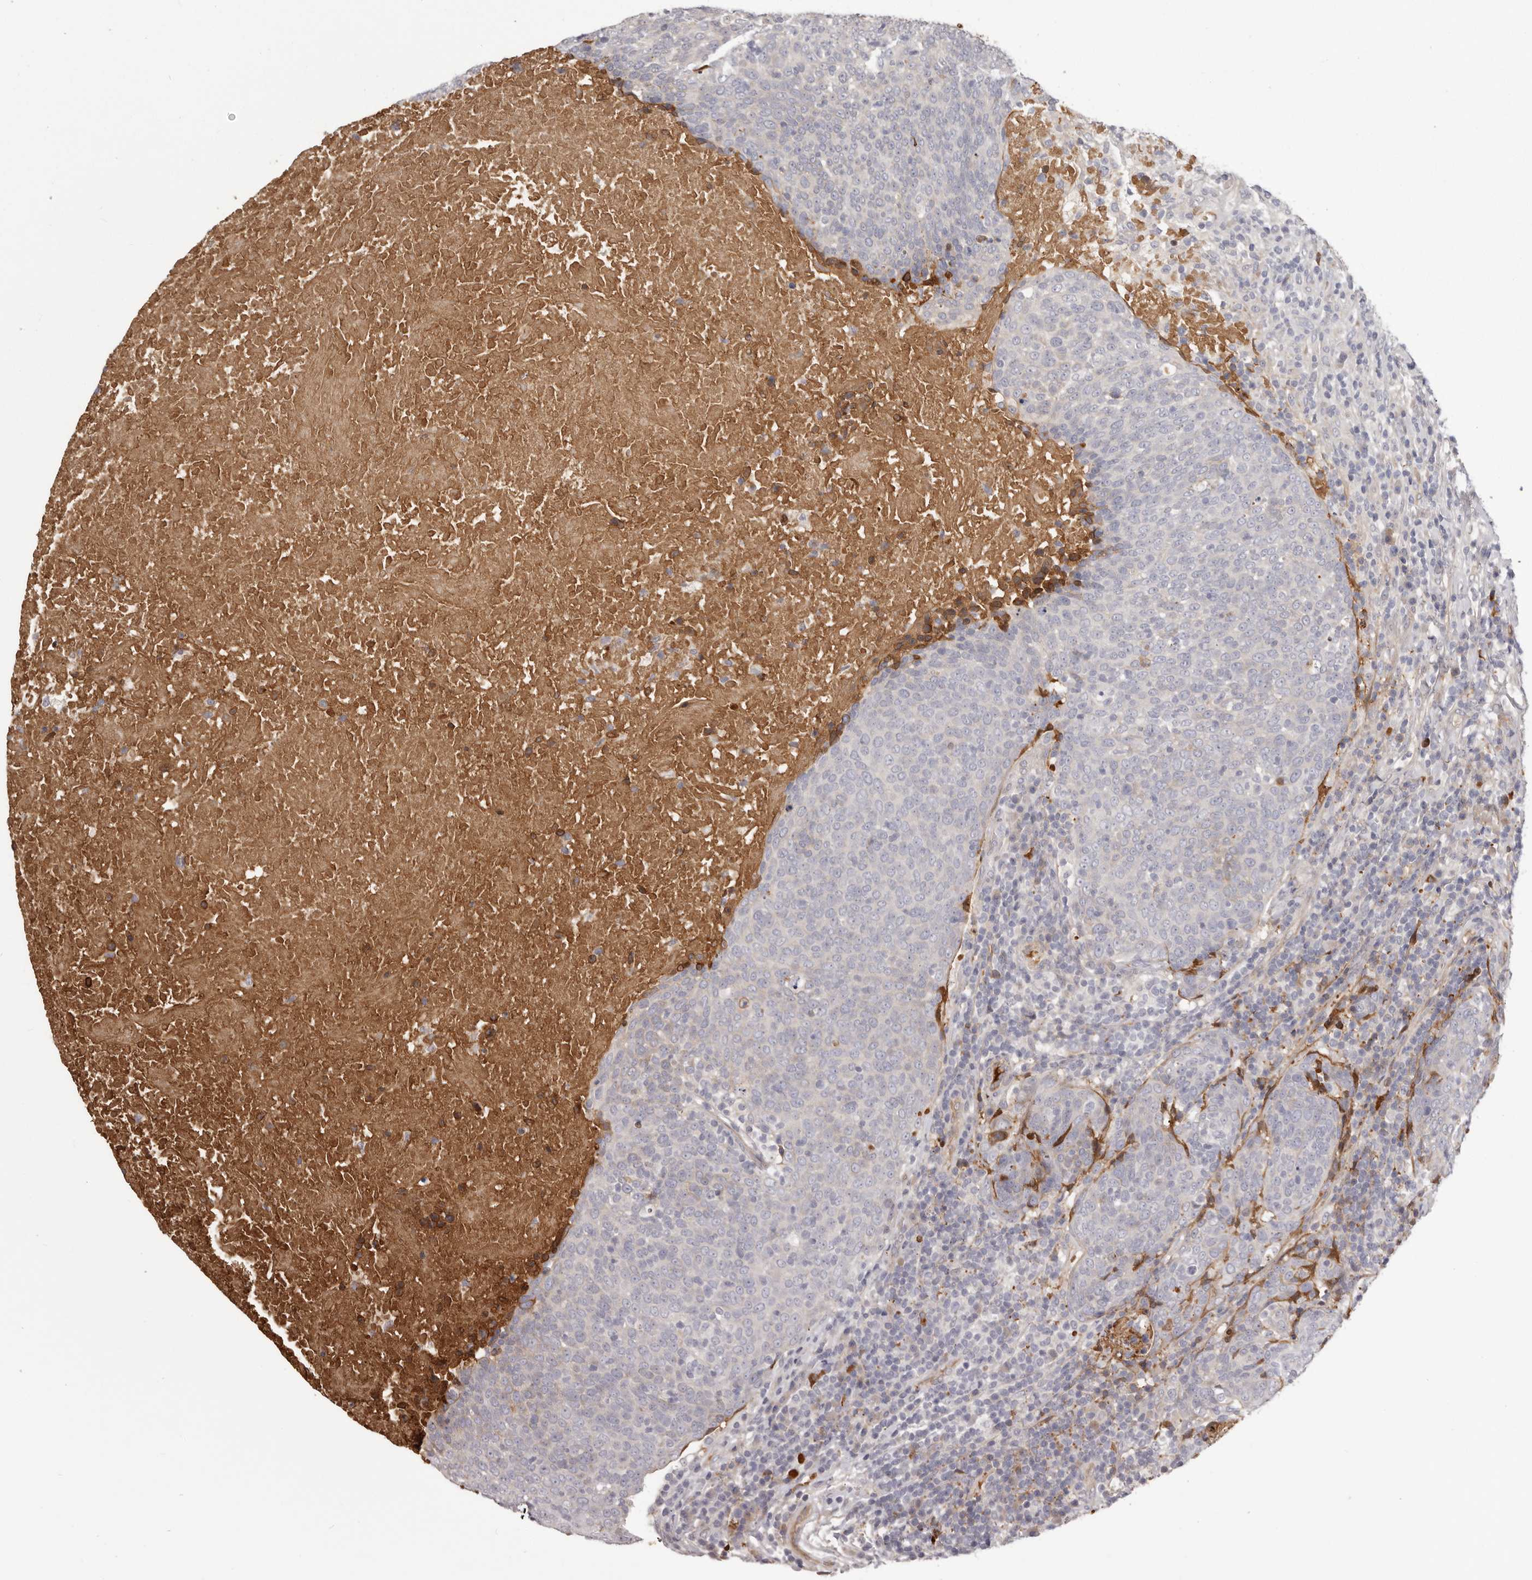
{"staining": {"intensity": "negative", "quantity": "none", "location": "none"}, "tissue": "head and neck cancer", "cell_type": "Tumor cells", "image_type": "cancer", "snomed": [{"axis": "morphology", "description": "Squamous cell carcinoma, NOS"}, {"axis": "morphology", "description": "Squamous cell carcinoma, metastatic, NOS"}, {"axis": "topography", "description": "Lymph node"}, {"axis": "topography", "description": "Head-Neck"}], "caption": "DAB immunohistochemical staining of human head and neck cancer exhibits no significant expression in tumor cells.", "gene": "OTUD3", "patient": {"sex": "male", "age": 62}}